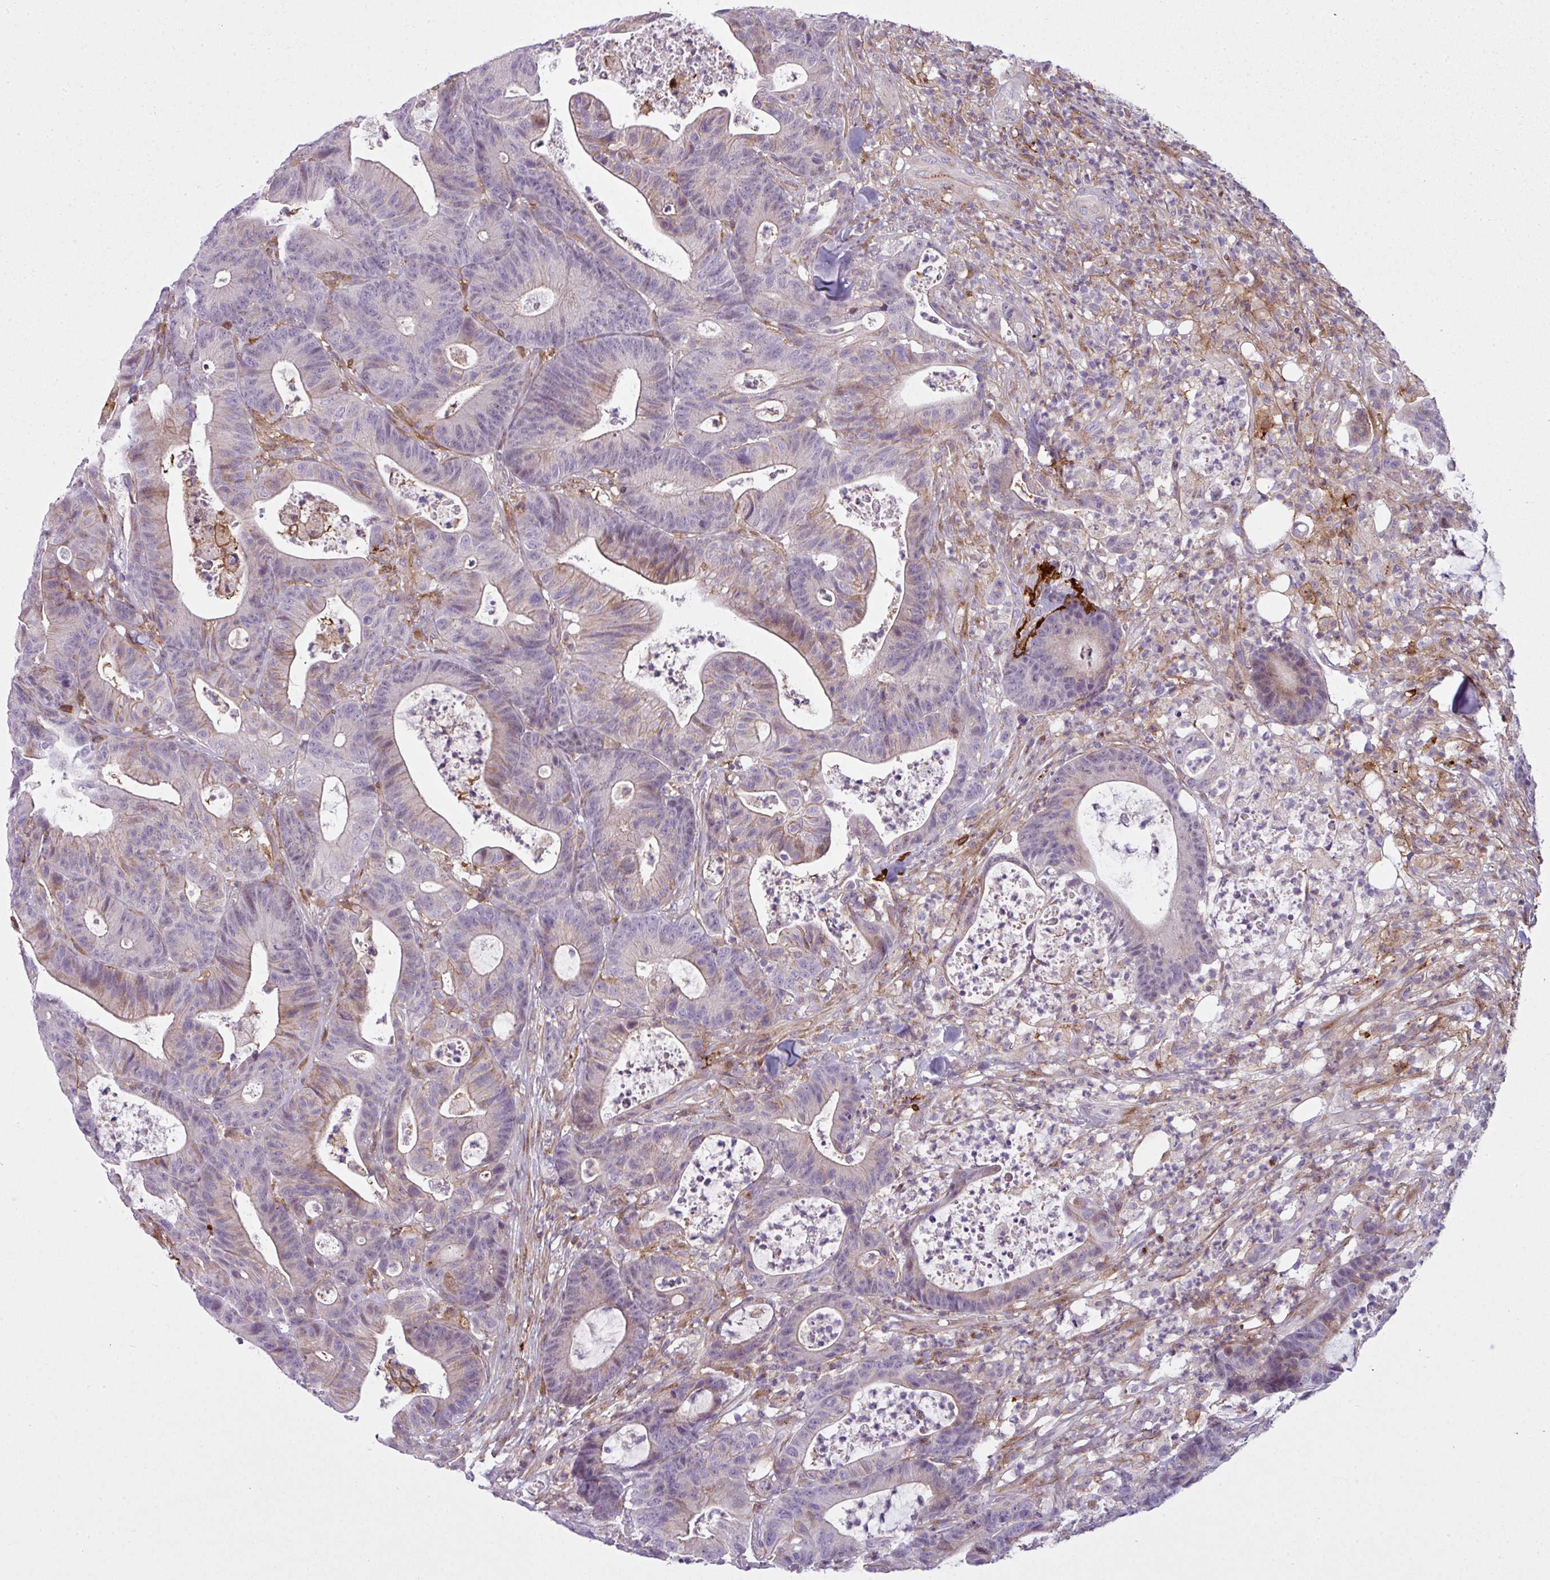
{"staining": {"intensity": "weak", "quantity": "<25%", "location": "cytoplasmic/membranous"}, "tissue": "colorectal cancer", "cell_type": "Tumor cells", "image_type": "cancer", "snomed": [{"axis": "morphology", "description": "Adenocarcinoma, NOS"}, {"axis": "topography", "description": "Colon"}], "caption": "A high-resolution micrograph shows immunohistochemistry (IHC) staining of colorectal cancer (adenocarcinoma), which demonstrates no significant staining in tumor cells. (DAB (3,3'-diaminobenzidine) immunohistochemistry (IHC), high magnification).", "gene": "COL8A1", "patient": {"sex": "female", "age": 84}}